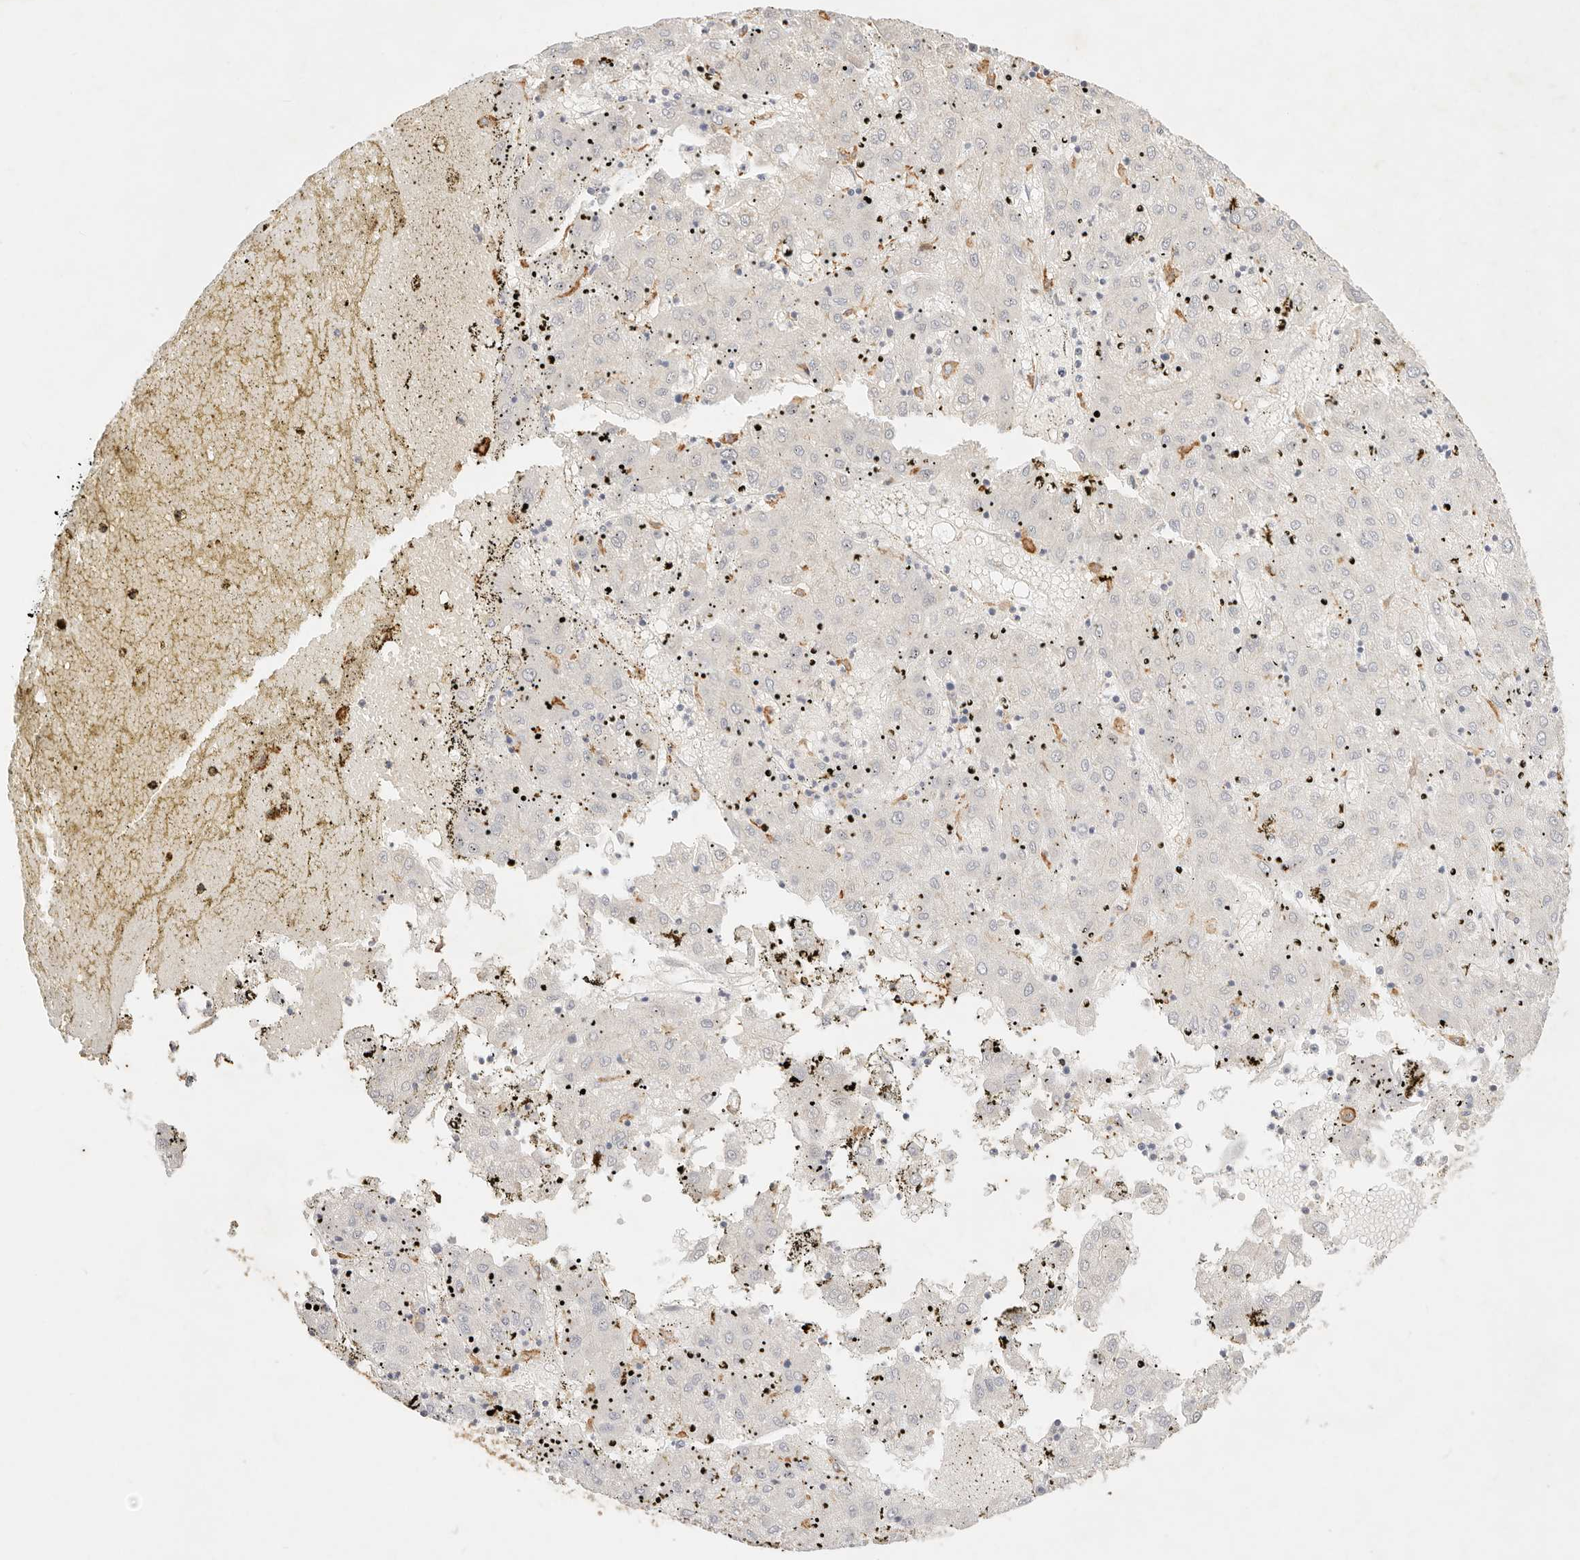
{"staining": {"intensity": "negative", "quantity": "none", "location": "none"}, "tissue": "liver cancer", "cell_type": "Tumor cells", "image_type": "cancer", "snomed": [{"axis": "morphology", "description": "Carcinoma, Hepatocellular, NOS"}, {"axis": "topography", "description": "Liver"}], "caption": "Immunohistochemistry image of liver cancer stained for a protein (brown), which demonstrates no positivity in tumor cells.", "gene": "HK2", "patient": {"sex": "male", "age": 72}}